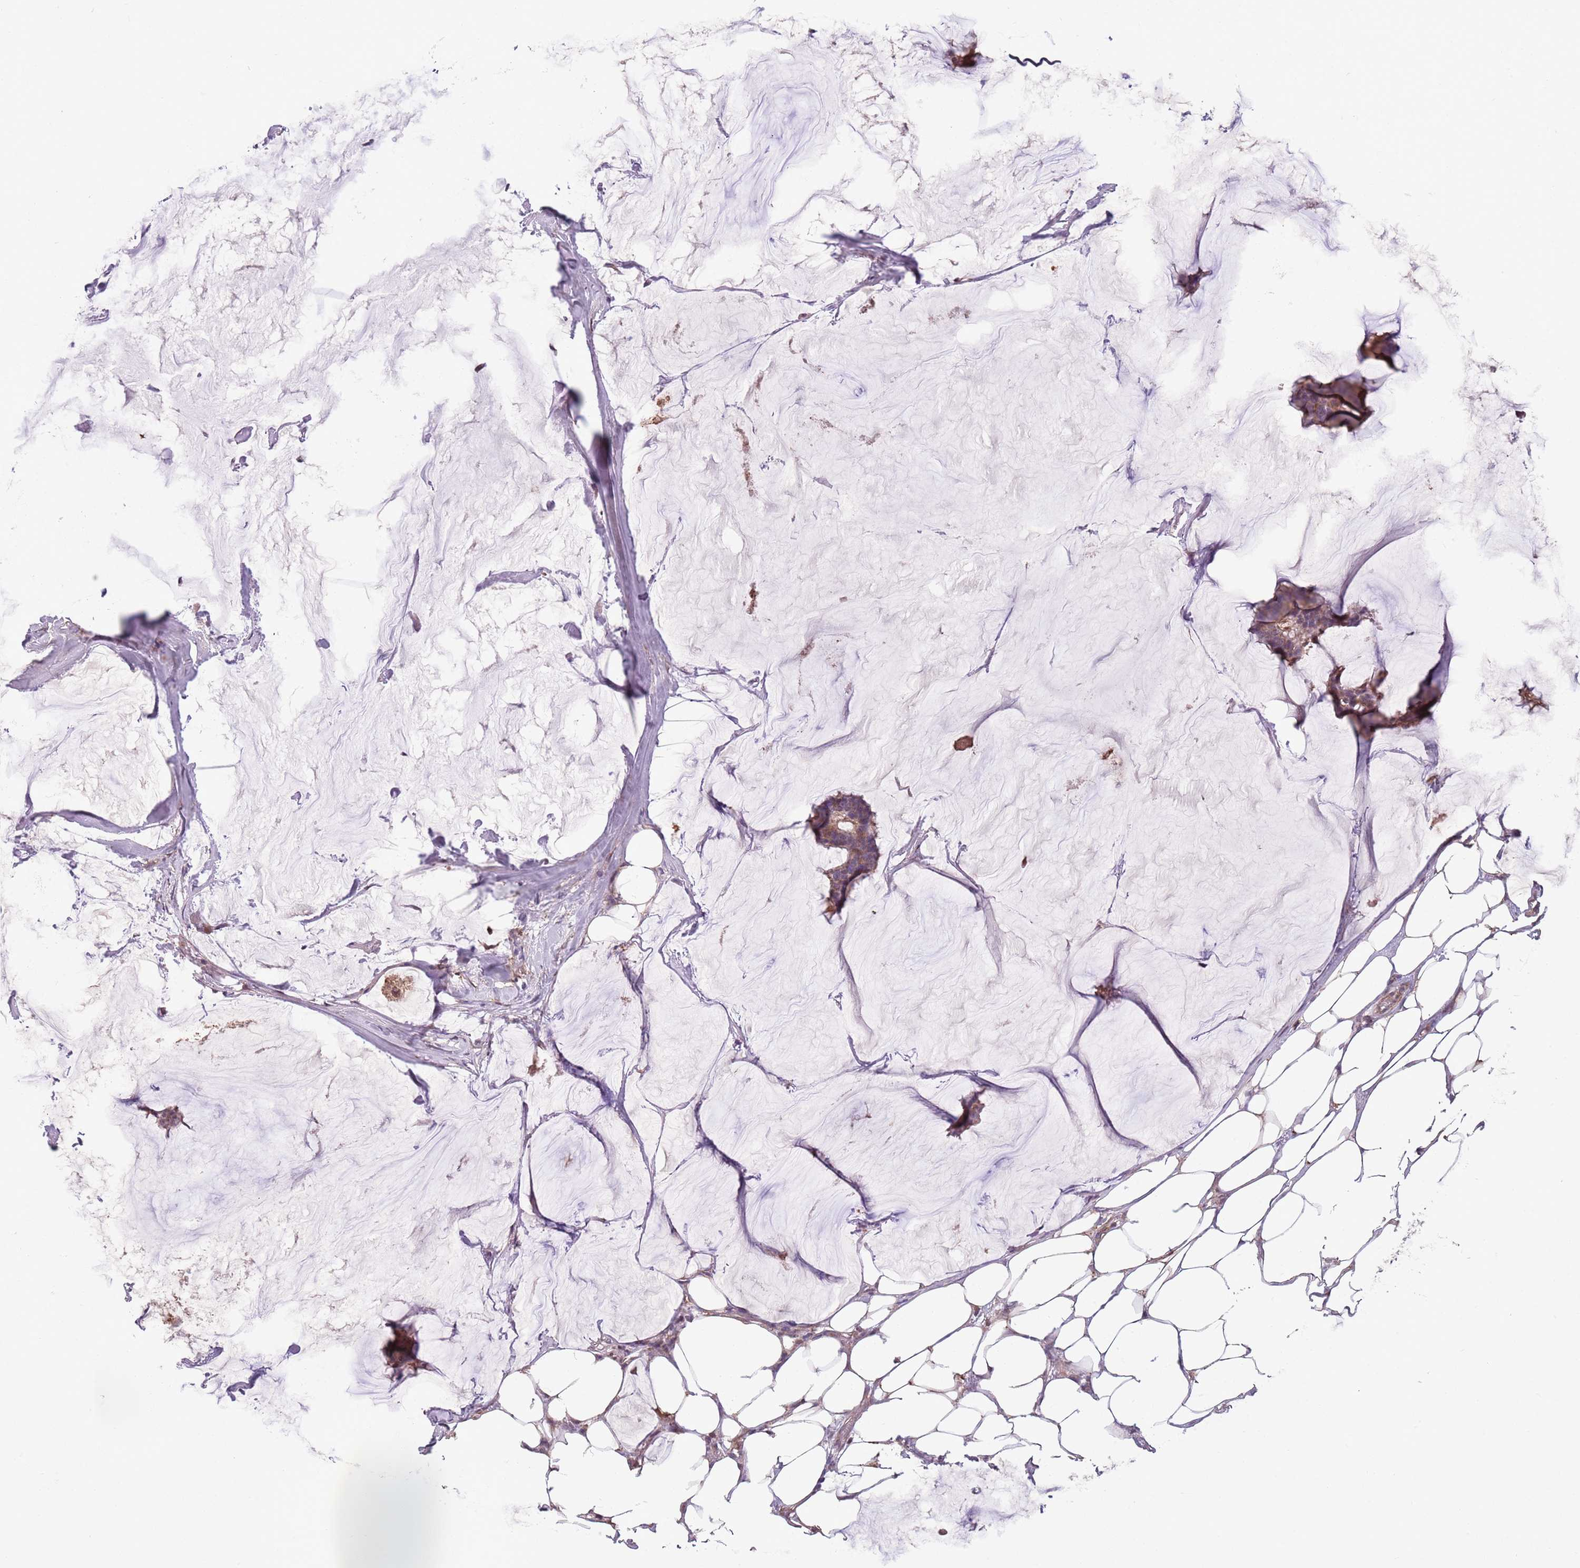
{"staining": {"intensity": "moderate", "quantity": ">75%", "location": "cytoplasmic/membranous"}, "tissue": "breast cancer", "cell_type": "Tumor cells", "image_type": "cancer", "snomed": [{"axis": "morphology", "description": "Duct carcinoma"}, {"axis": "topography", "description": "Breast"}], "caption": "Tumor cells display moderate cytoplasmic/membranous expression in approximately >75% of cells in breast cancer.", "gene": "JAML", "patient": {"sex": "female", "age": 93}}